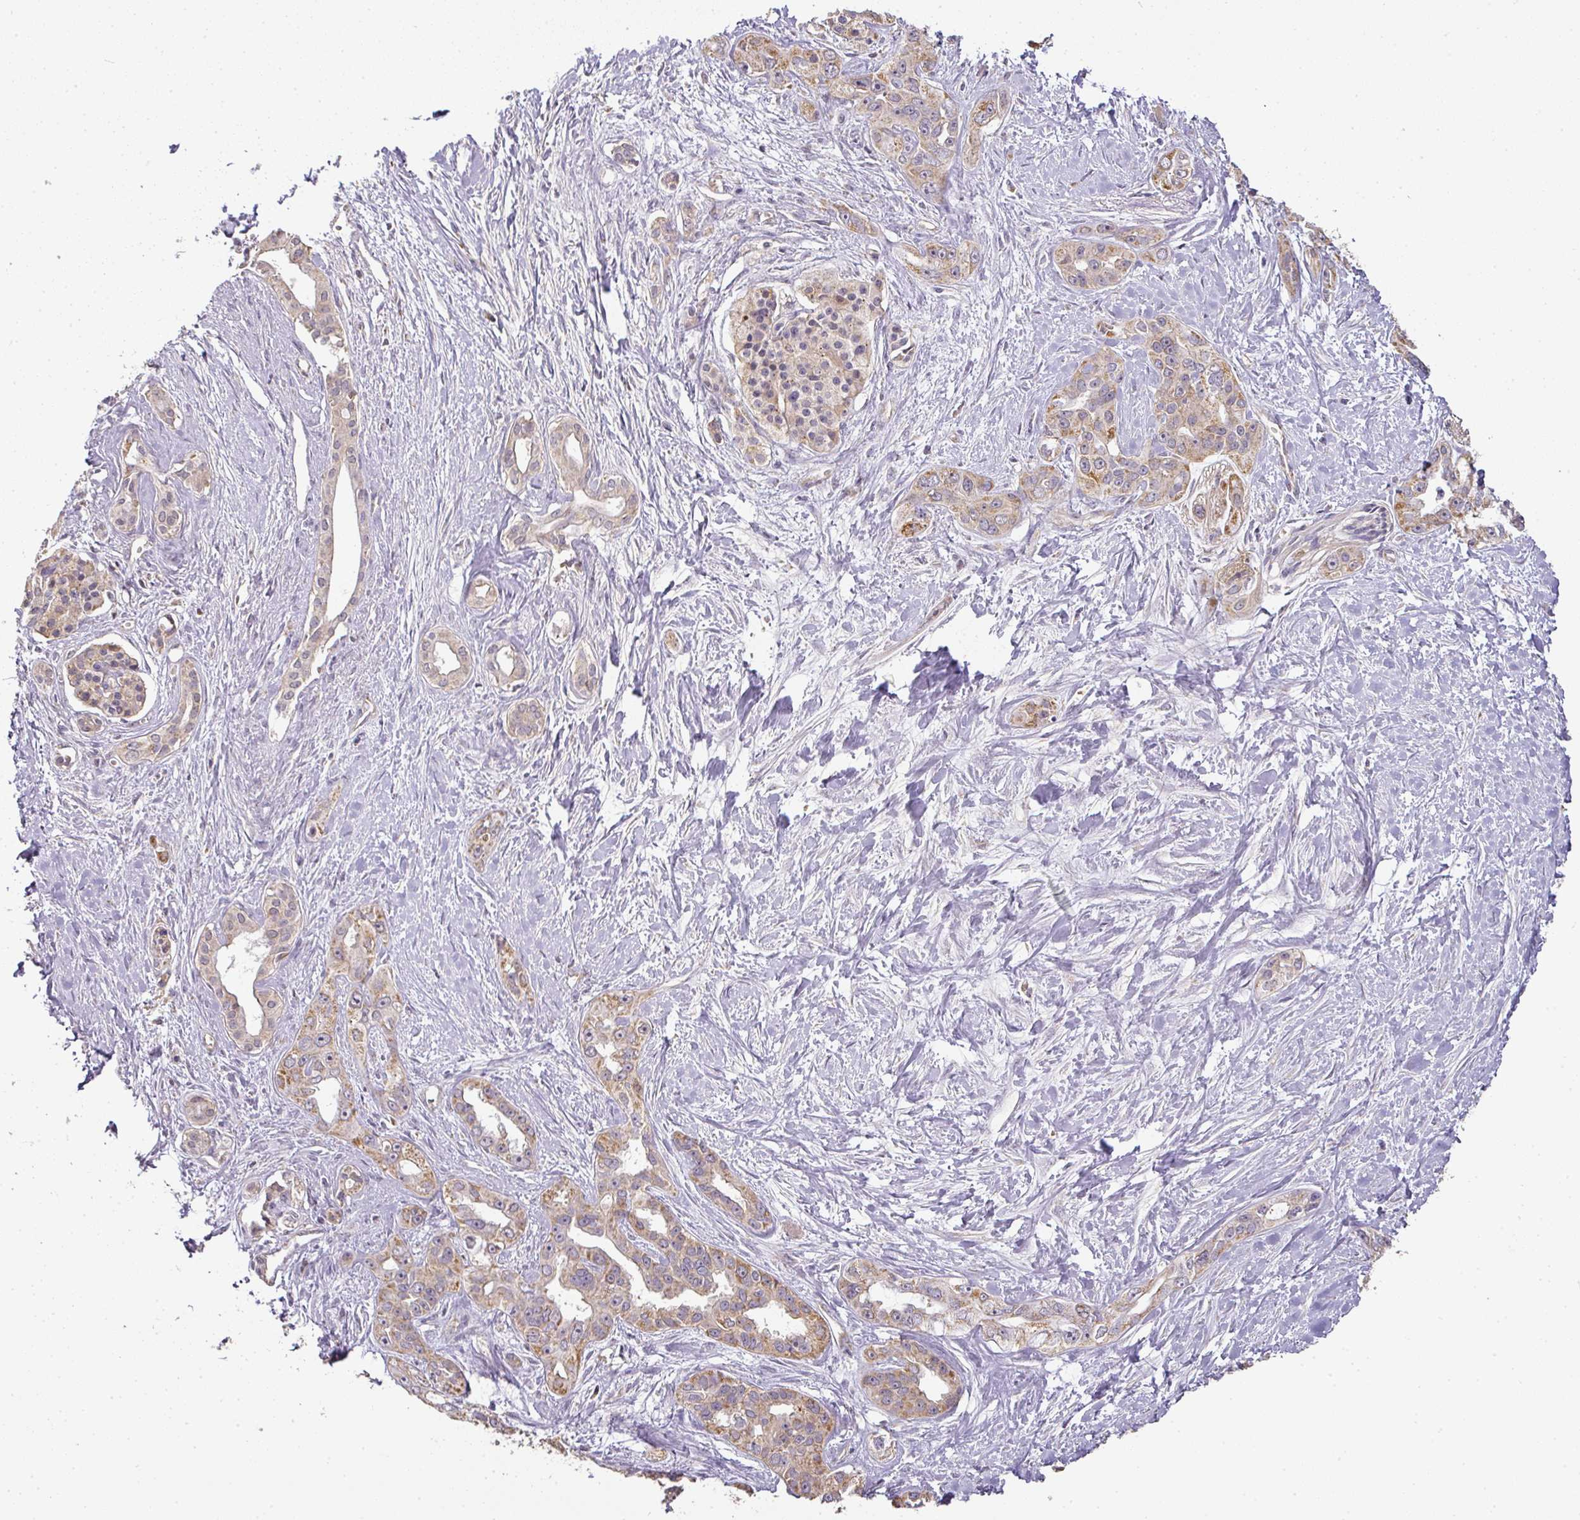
{"staining": {"intensity": "moderate", "quantity": ">75%", "location": "cytoplasmic/membranous"}, "tissue": "pancreatic cancer", "cell_type": "Tumor cells", "image_type": "cancer", "snomed": [{"axis": "morphology", "description": "Adenocarcinoma, NOS"}, {"axis": "topography", "description": "Pancreas"}], "caption": "Immunohistochemistry (IHC) of adenocarcinoma (pancreatic) reveals medium levels of moderate cytoplasmic/membranous positivity in about >75% of tumor cells.", "gene": "MYOM2", "patient": {"sex": "female", "age": 50}}